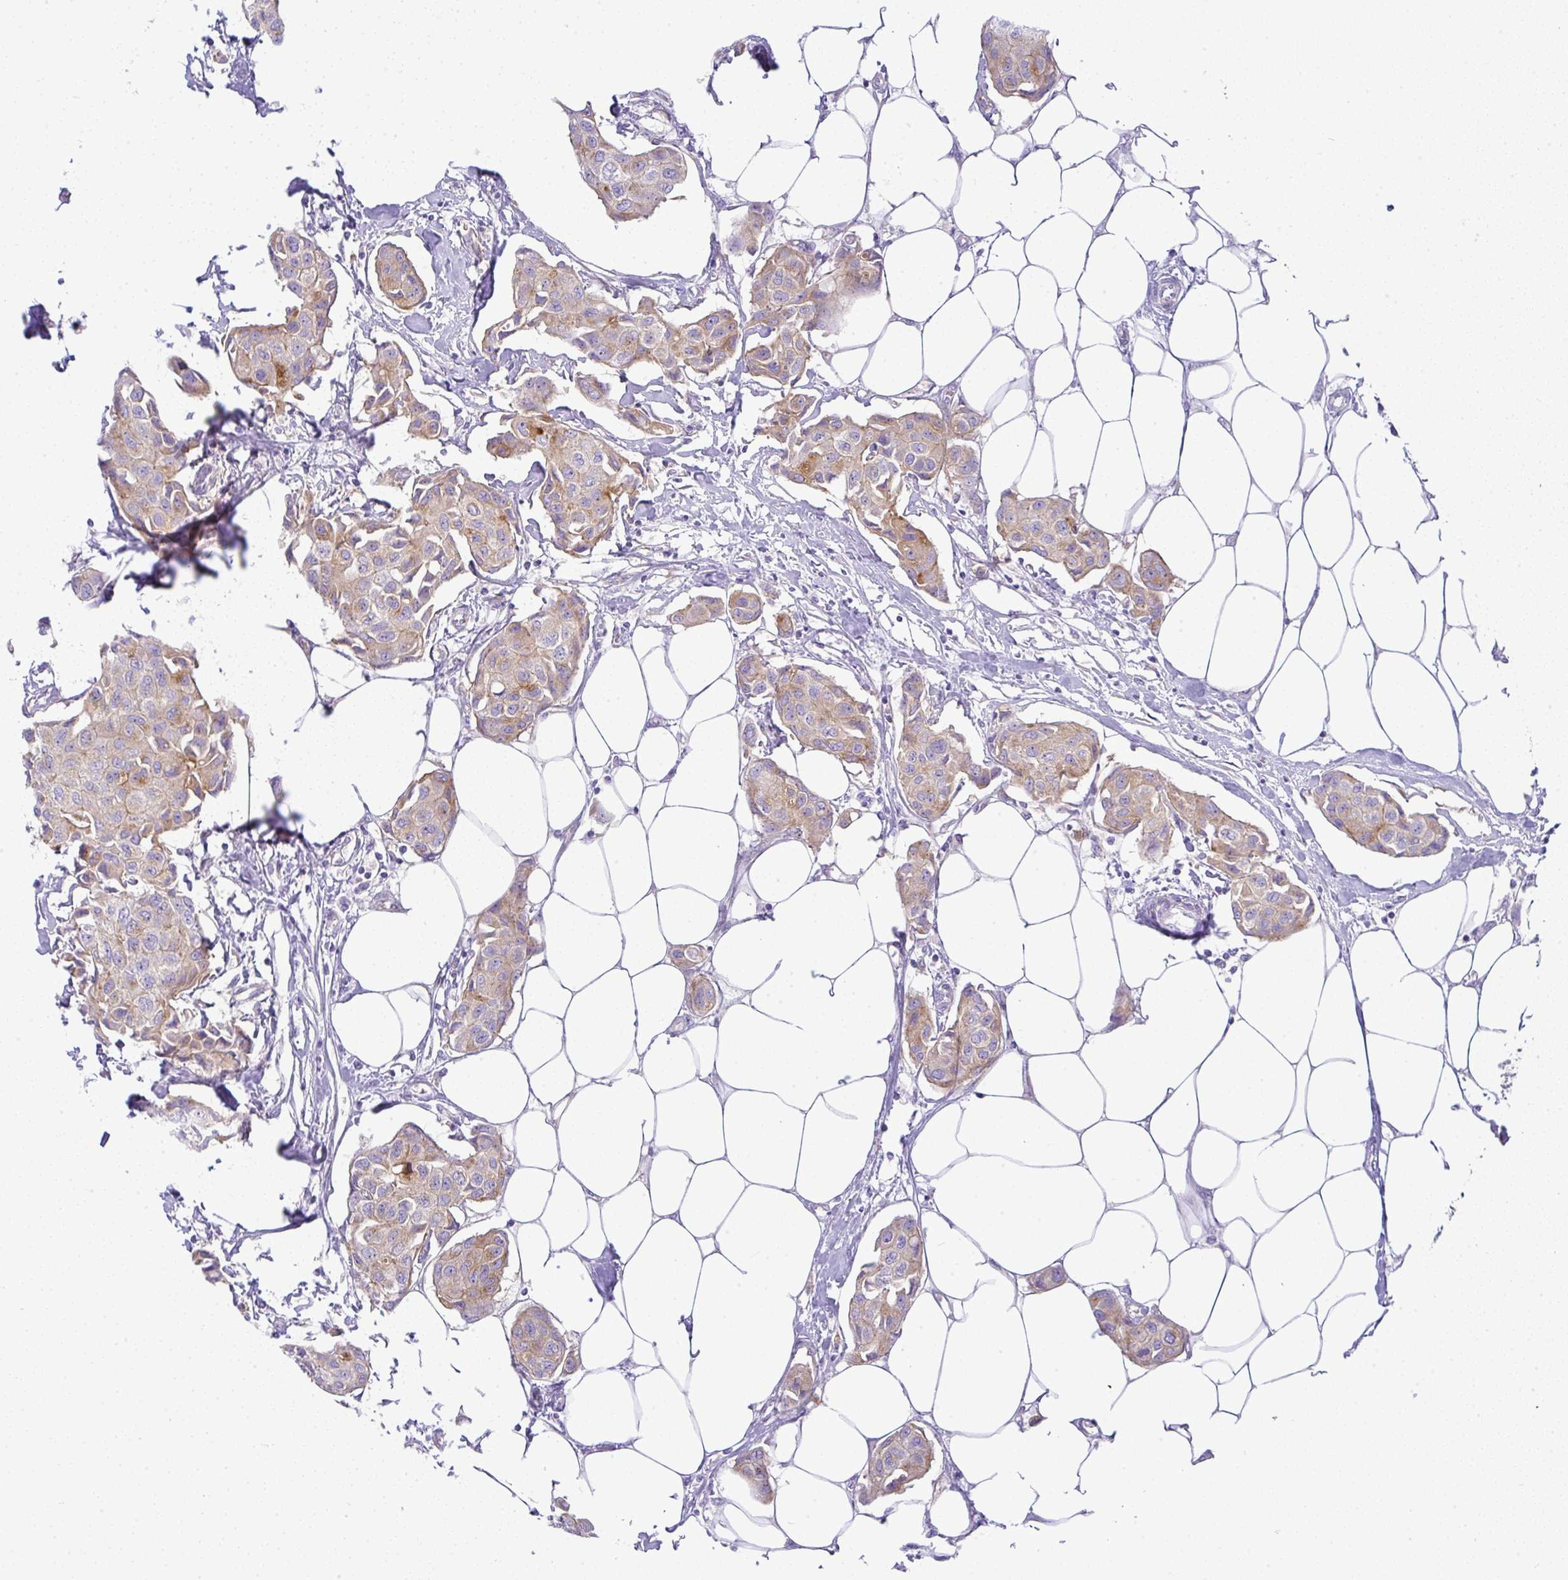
{"staining": {"intensity": "weak", "quantity": "25%-75%", "location": "cytoplasmic/membranous"}, "tissue": "breast cancer", "cell_type": "Tumor cells", "image_type": "cancer", "snomed": [{"axis": "morphology", "description": "Duct carcinoma"}, {"axis": "topography", "description": "Breast"}, {"axis": "topography", "description": "Lymph node"}], "caption": "A high-resolution histopathology image shows IHC staining of breast cancer (invasive ductal carcinoma), which displays weak cytoplasmic/membranous staining in approximately 25%-75% of tumor cells.", "gene": "FAM177A1", "patient": {"sex": "female", "age": 80}}